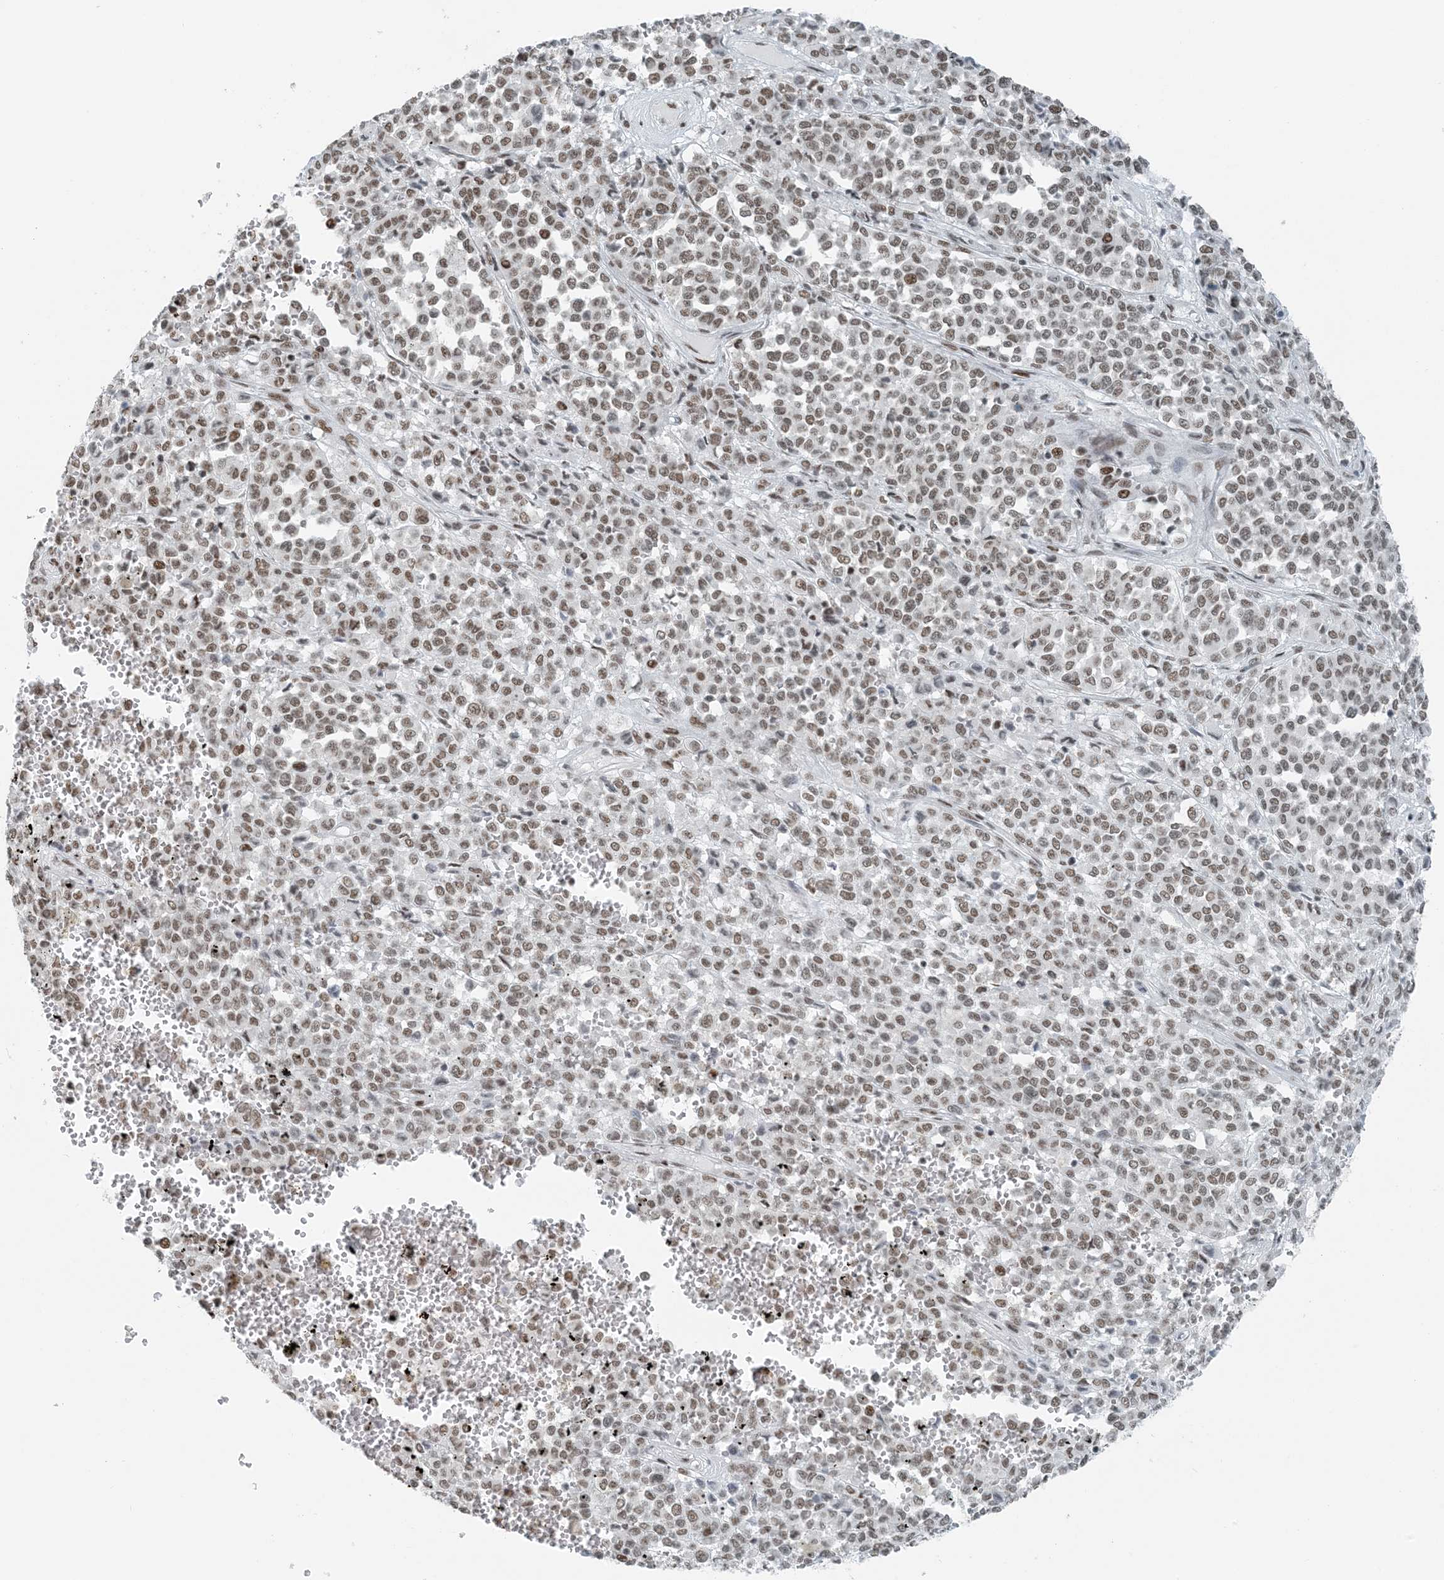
{"staining": {"intensity": "moderate", "quantity": ">75%", "location": "nuclear"}, "tissue": "melanoma", "cell_type": "Tumor cells", "image_type": "cancer", "snomed": [{"axis": "morphology", "description": "Malignant melanoma, Metastatic site"}, {"axis": "topography", "description": "Pancreas"}], "caption": "High-power microscopy captured an IHC histopathology image of melanoma, revealing moderate nuclear staining in about >75% of tumor cells.", "gene": "ZNF500", "patient": {"sex": "female", "age": 30}}